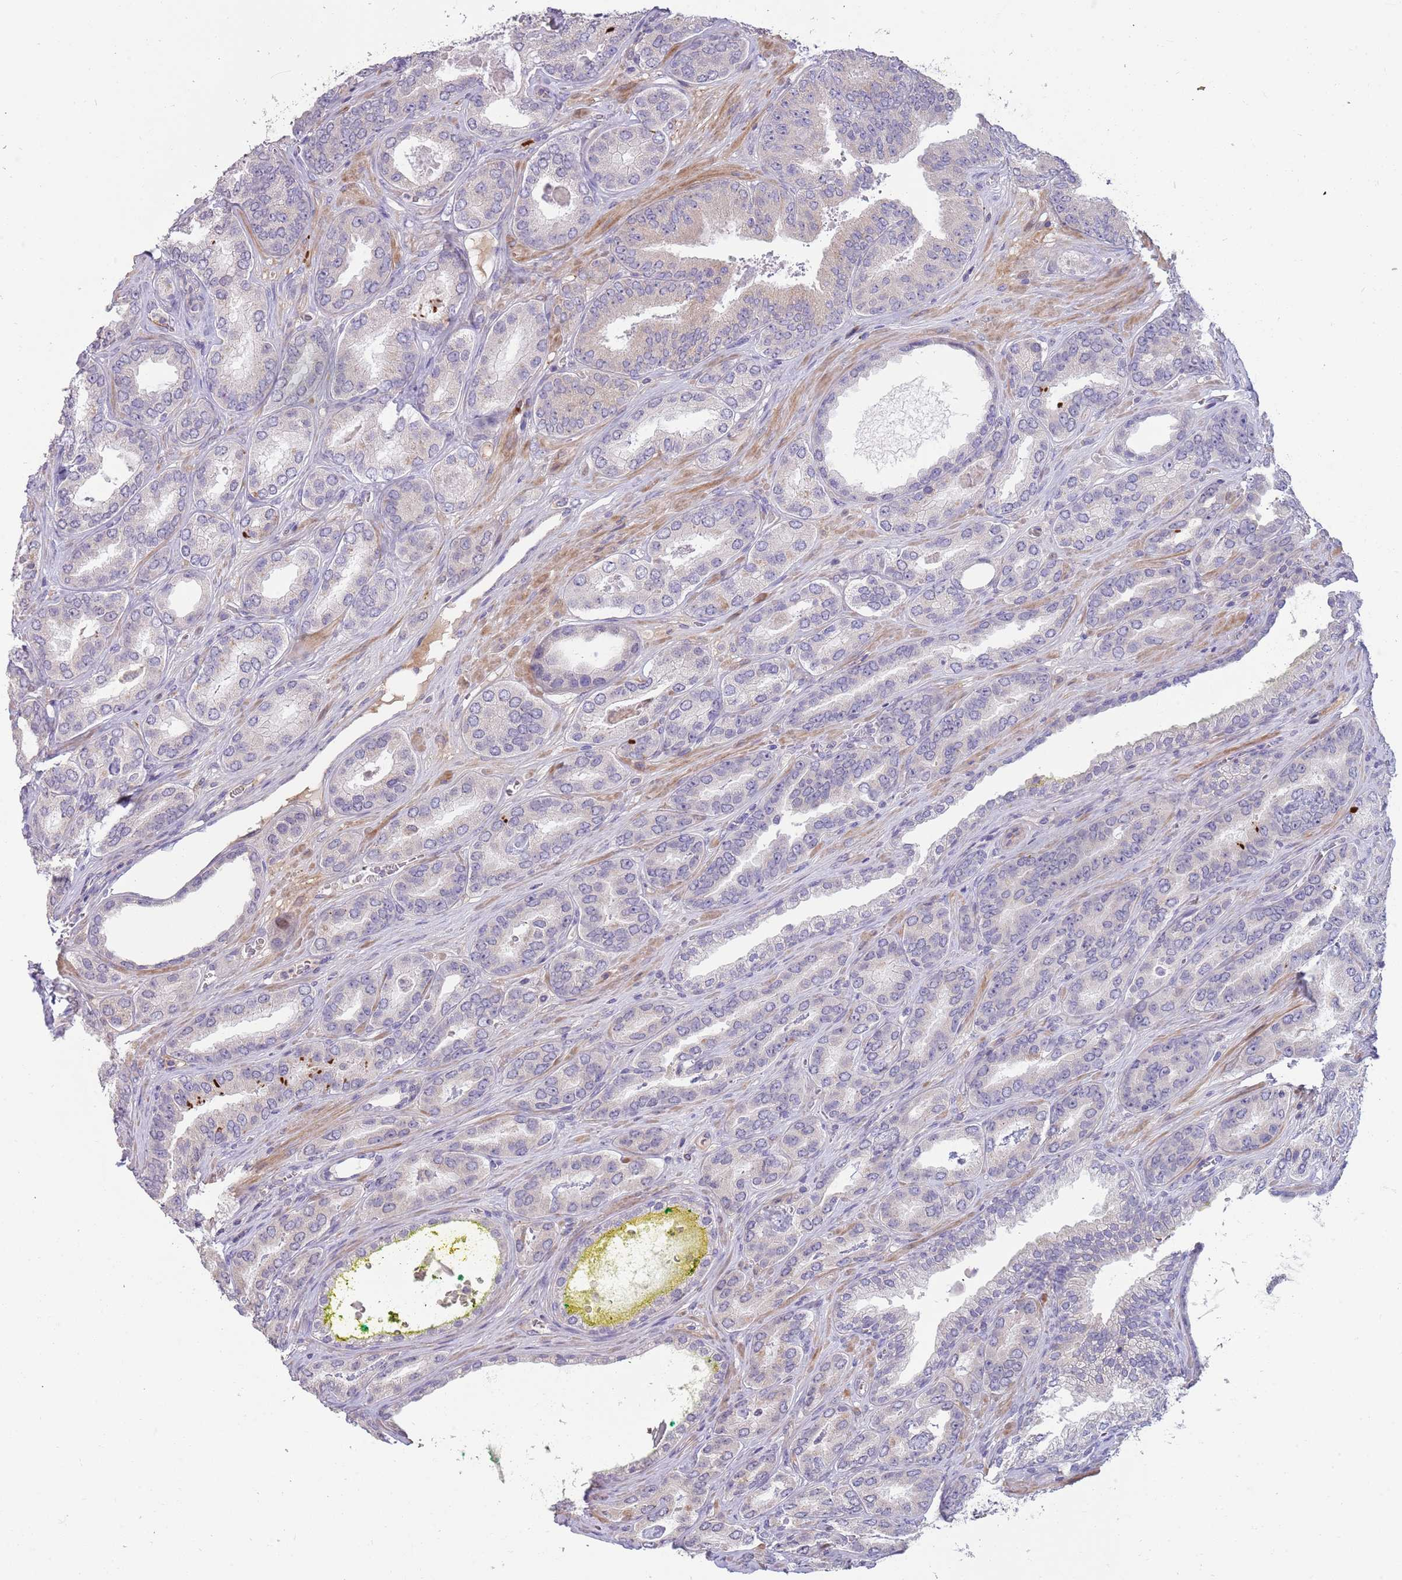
{"staining": {"intensity": "negative", "quantity": "none", "location": "none"}, "tissue": "prostate cancer", "cell_type": "Tumor cells", "image_type": "cancer", "snomed": [{"axis": "morphology", "description": "Adenocarcinoma, High grade"}, {"axis": "topography", "description": "Prostate"}], "caption": "The photomicrograph displays no significant positivity in tumor cells of adenocarcinoma (high-grade) (prostate).", "gene": "SUSD1", "patient": {"sex": "male", "age": 72}}